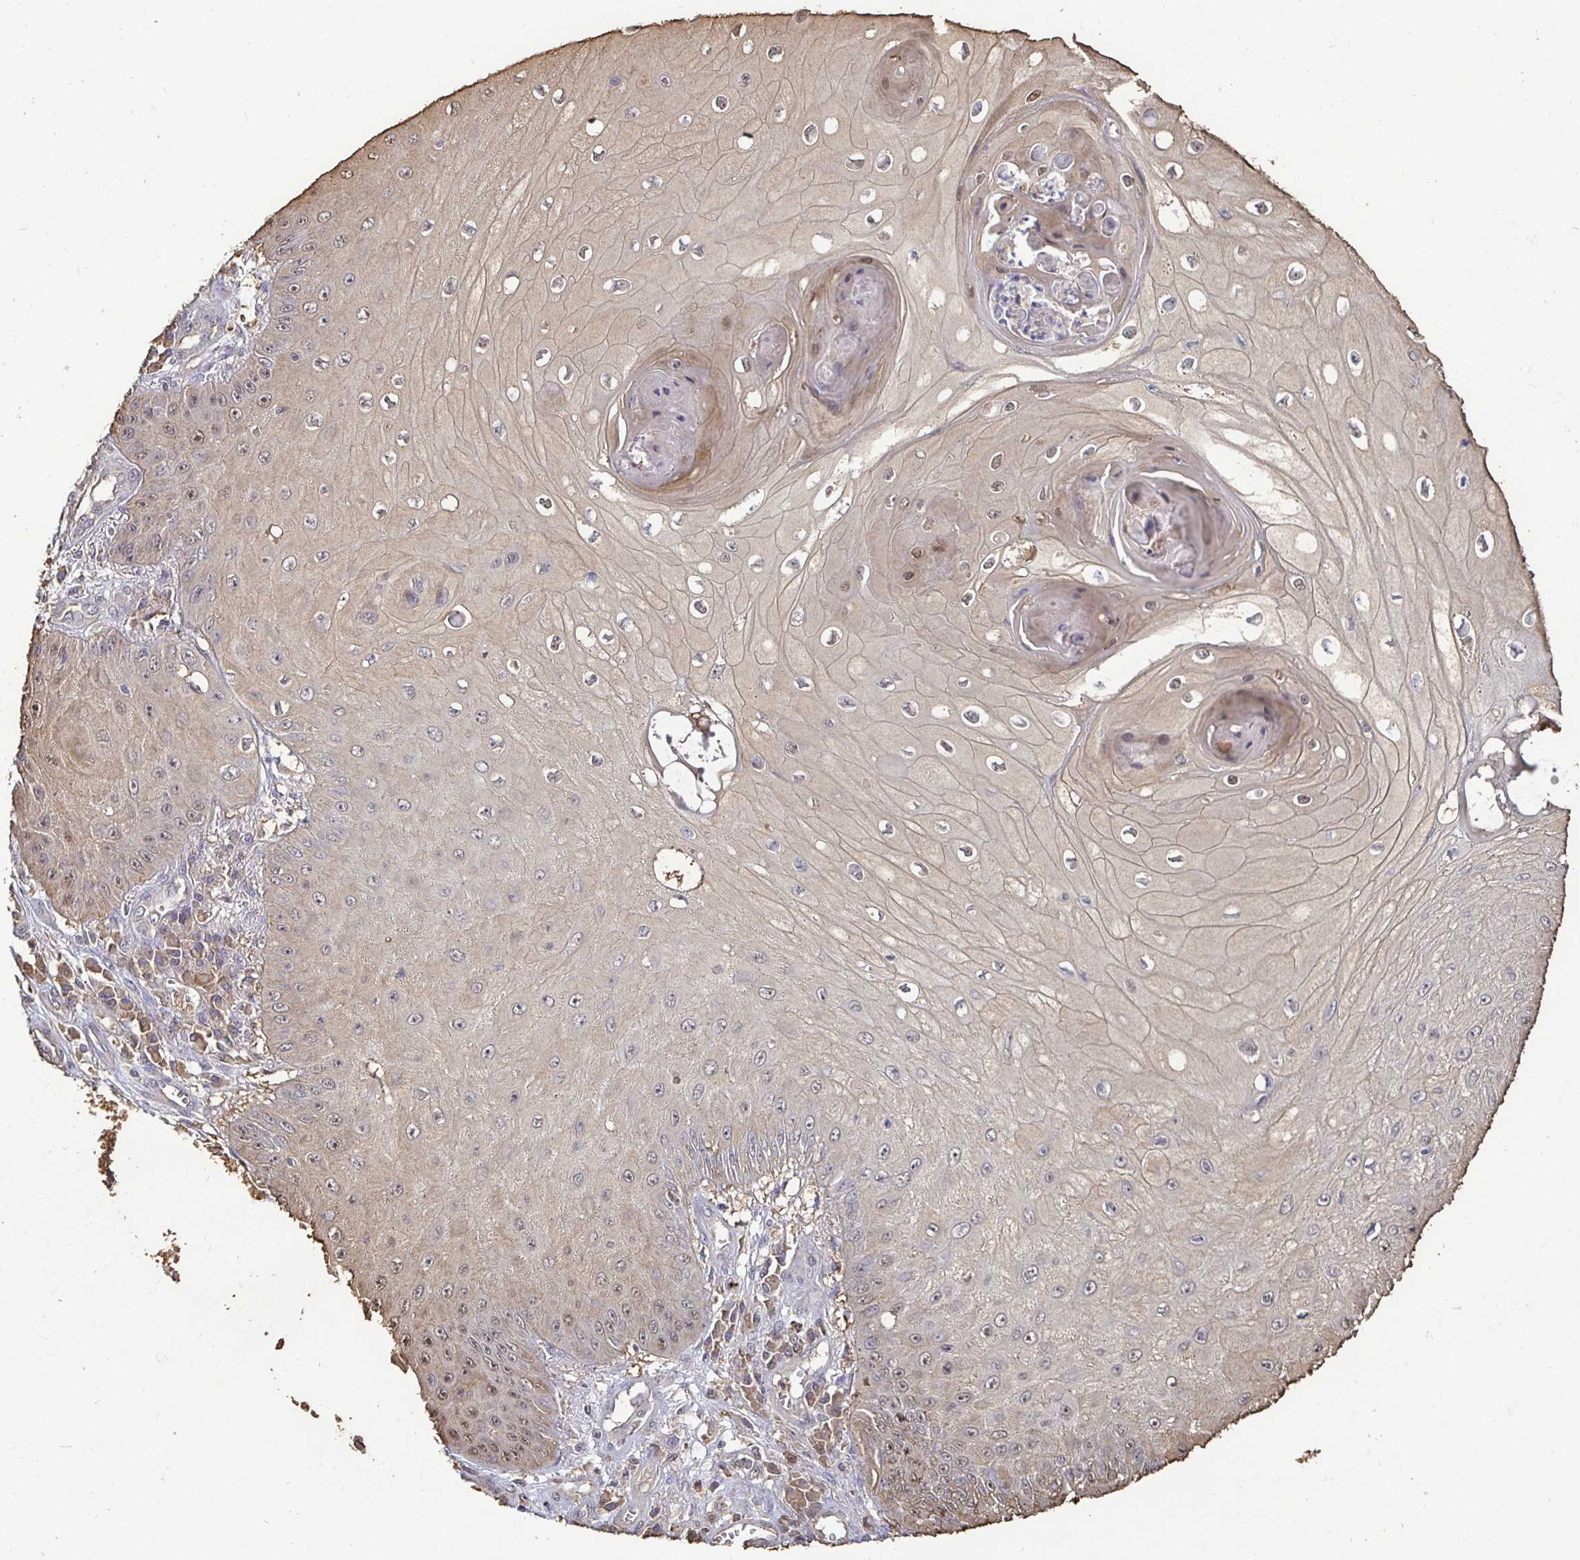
{"staining": {"intensity": "weak", "quantity": "<25%", "location": "nuclear"}, "tissue": "skin cancer", "cell_type": "Tumor cells", "image_type": "cancer", "snomed": [{"axis": "morphology", "description": "Squamous cell carcinoma, NOS"}, {"axis": "topography", "description": "Skin"}], "caption": "Tumor cells are negative for brown protein staining in skin cancer.", "gene": "MAPK8IP3", "patient": {"sex": "male", "age": 70}}